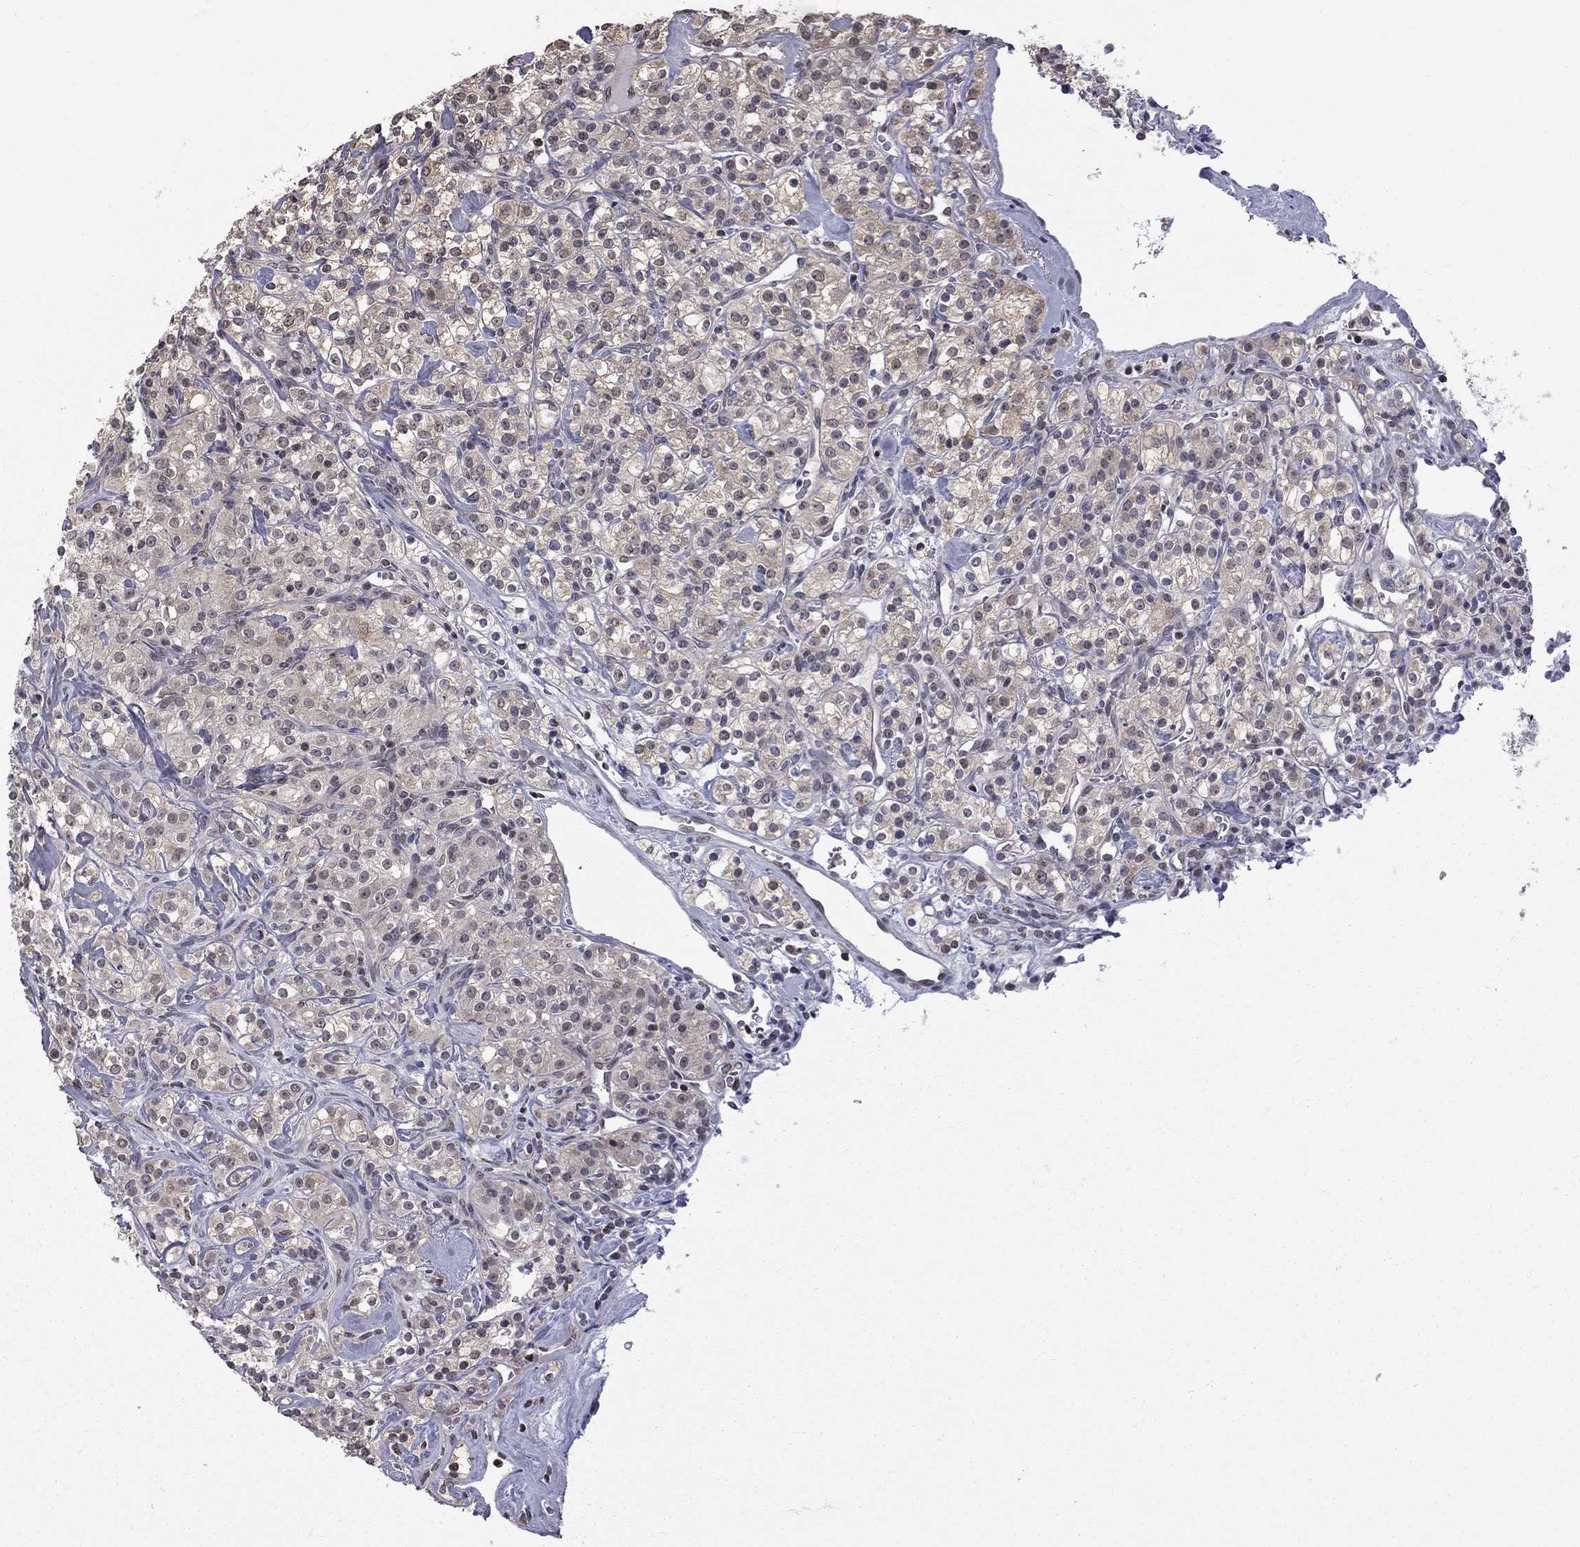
{"staining": {"intensity": "weak", "quantity": "<25%", "location": "cytoplasmic/membranous"}, "tissue": "renal cancer", "cell_type": "Tumor cells", "image_type": "cancer", "snomed": [{"axis": "morphology", "description": "Adenocarcinoma, NOS"}, {"axis": "topography", "description": "Kidney"}], "caption": "Tumor cells show no significant positivity in renal adenocarcinoma.", "gene": "RFWD3", "patient": {"sex": "male", "age": 77}}